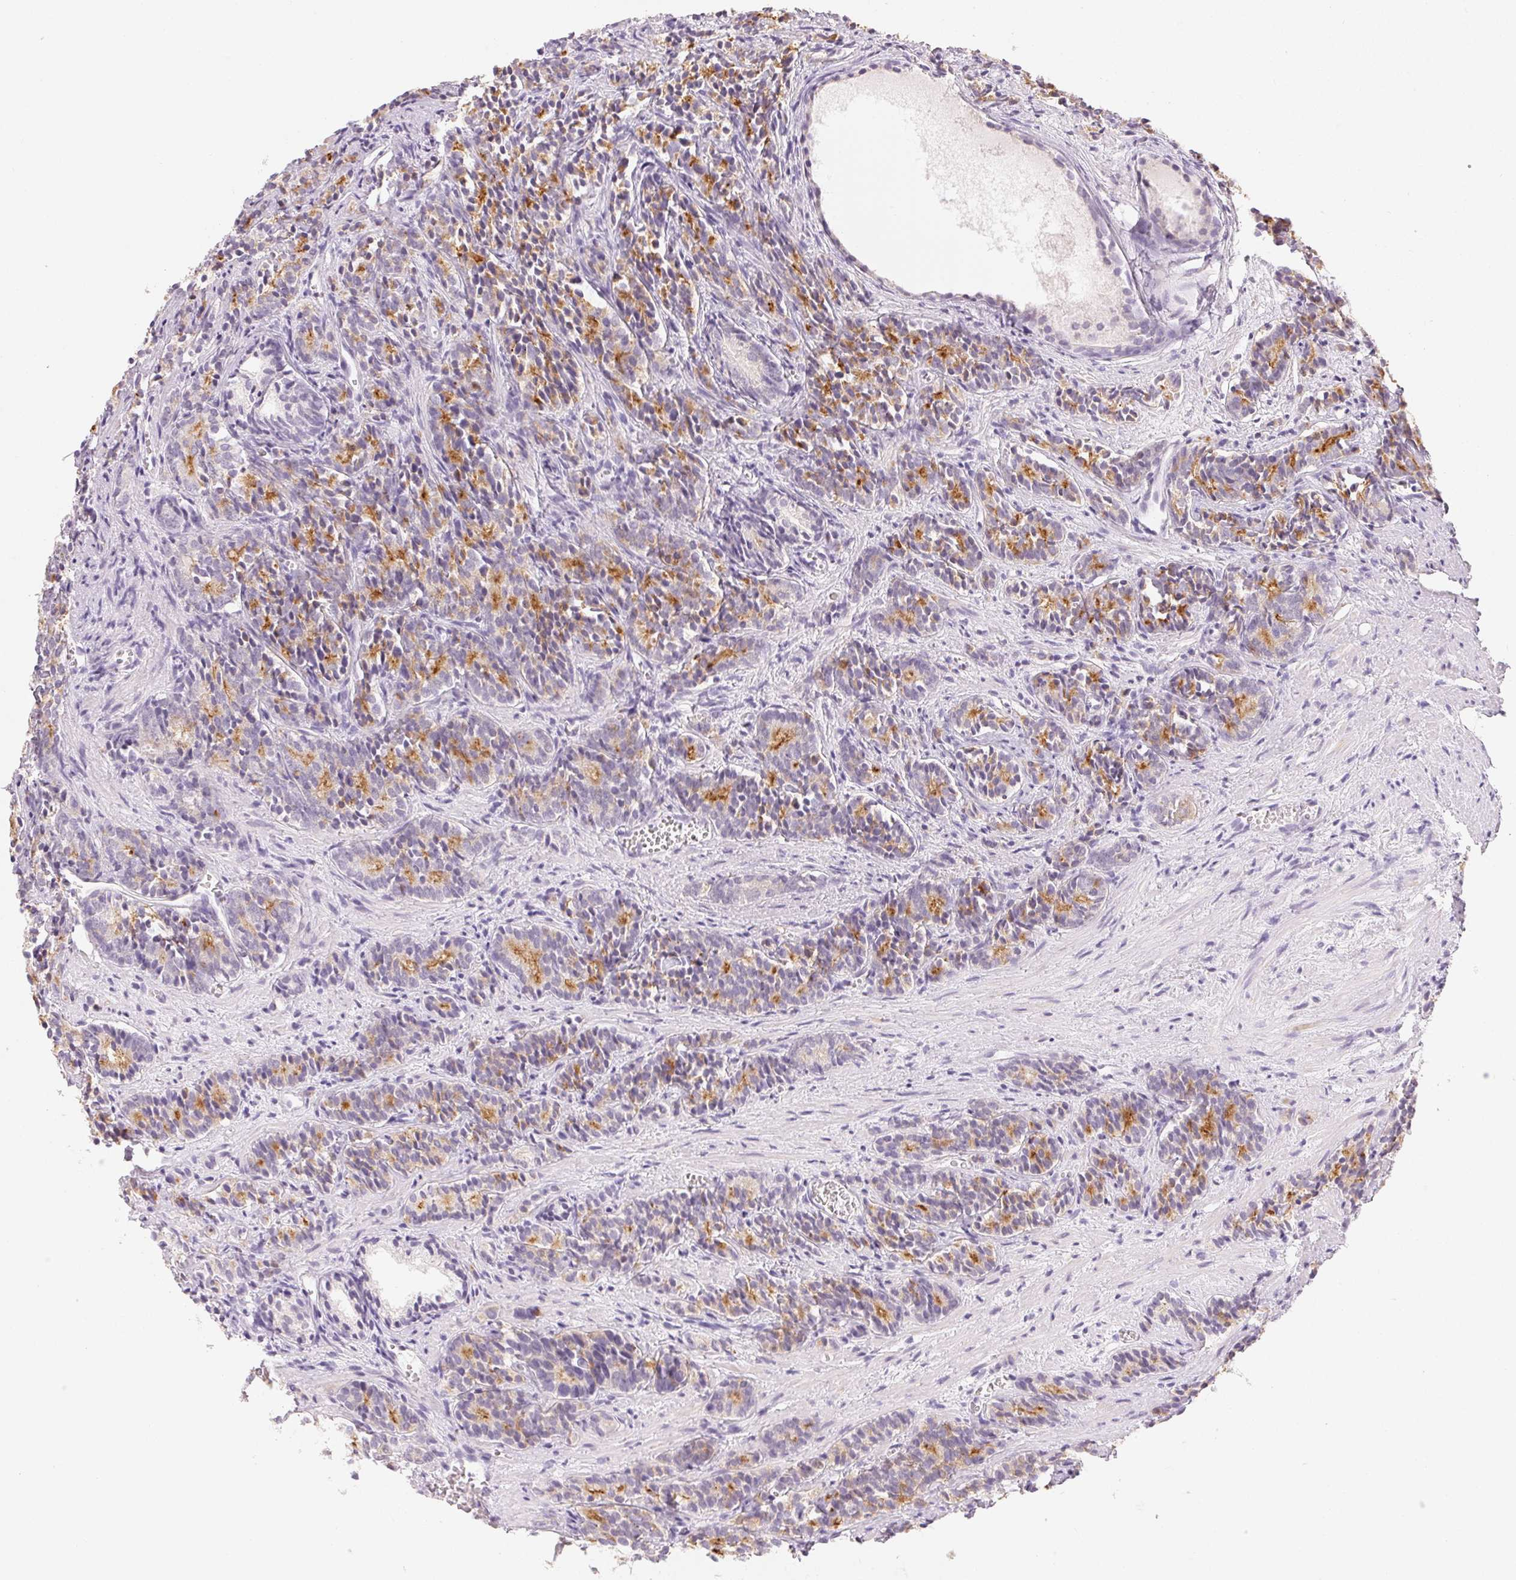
{"staining": {"intensity": "moderate", "quantity": "25%-75%", "location": "cytoplasmic/membranous"}, "tissue": "prostate cancer", "cell_type": "Tumor cells", "image_type": "cancer", "snomed": [{"axis": "morphology", "description": "Adenocarcinoma, High grade"}, {"axis": "topography", "description": "Prostate"}], "caption": "Immunohistochemical staining of adenocarcinoma (high-grade) (prostate) shows medium levels of moderate cytoplasmic/membranous staining in approximately 25%-75% of tumor cells.", "gene": "SFTPD", "patient": {"sex": "male", "age": 84}}